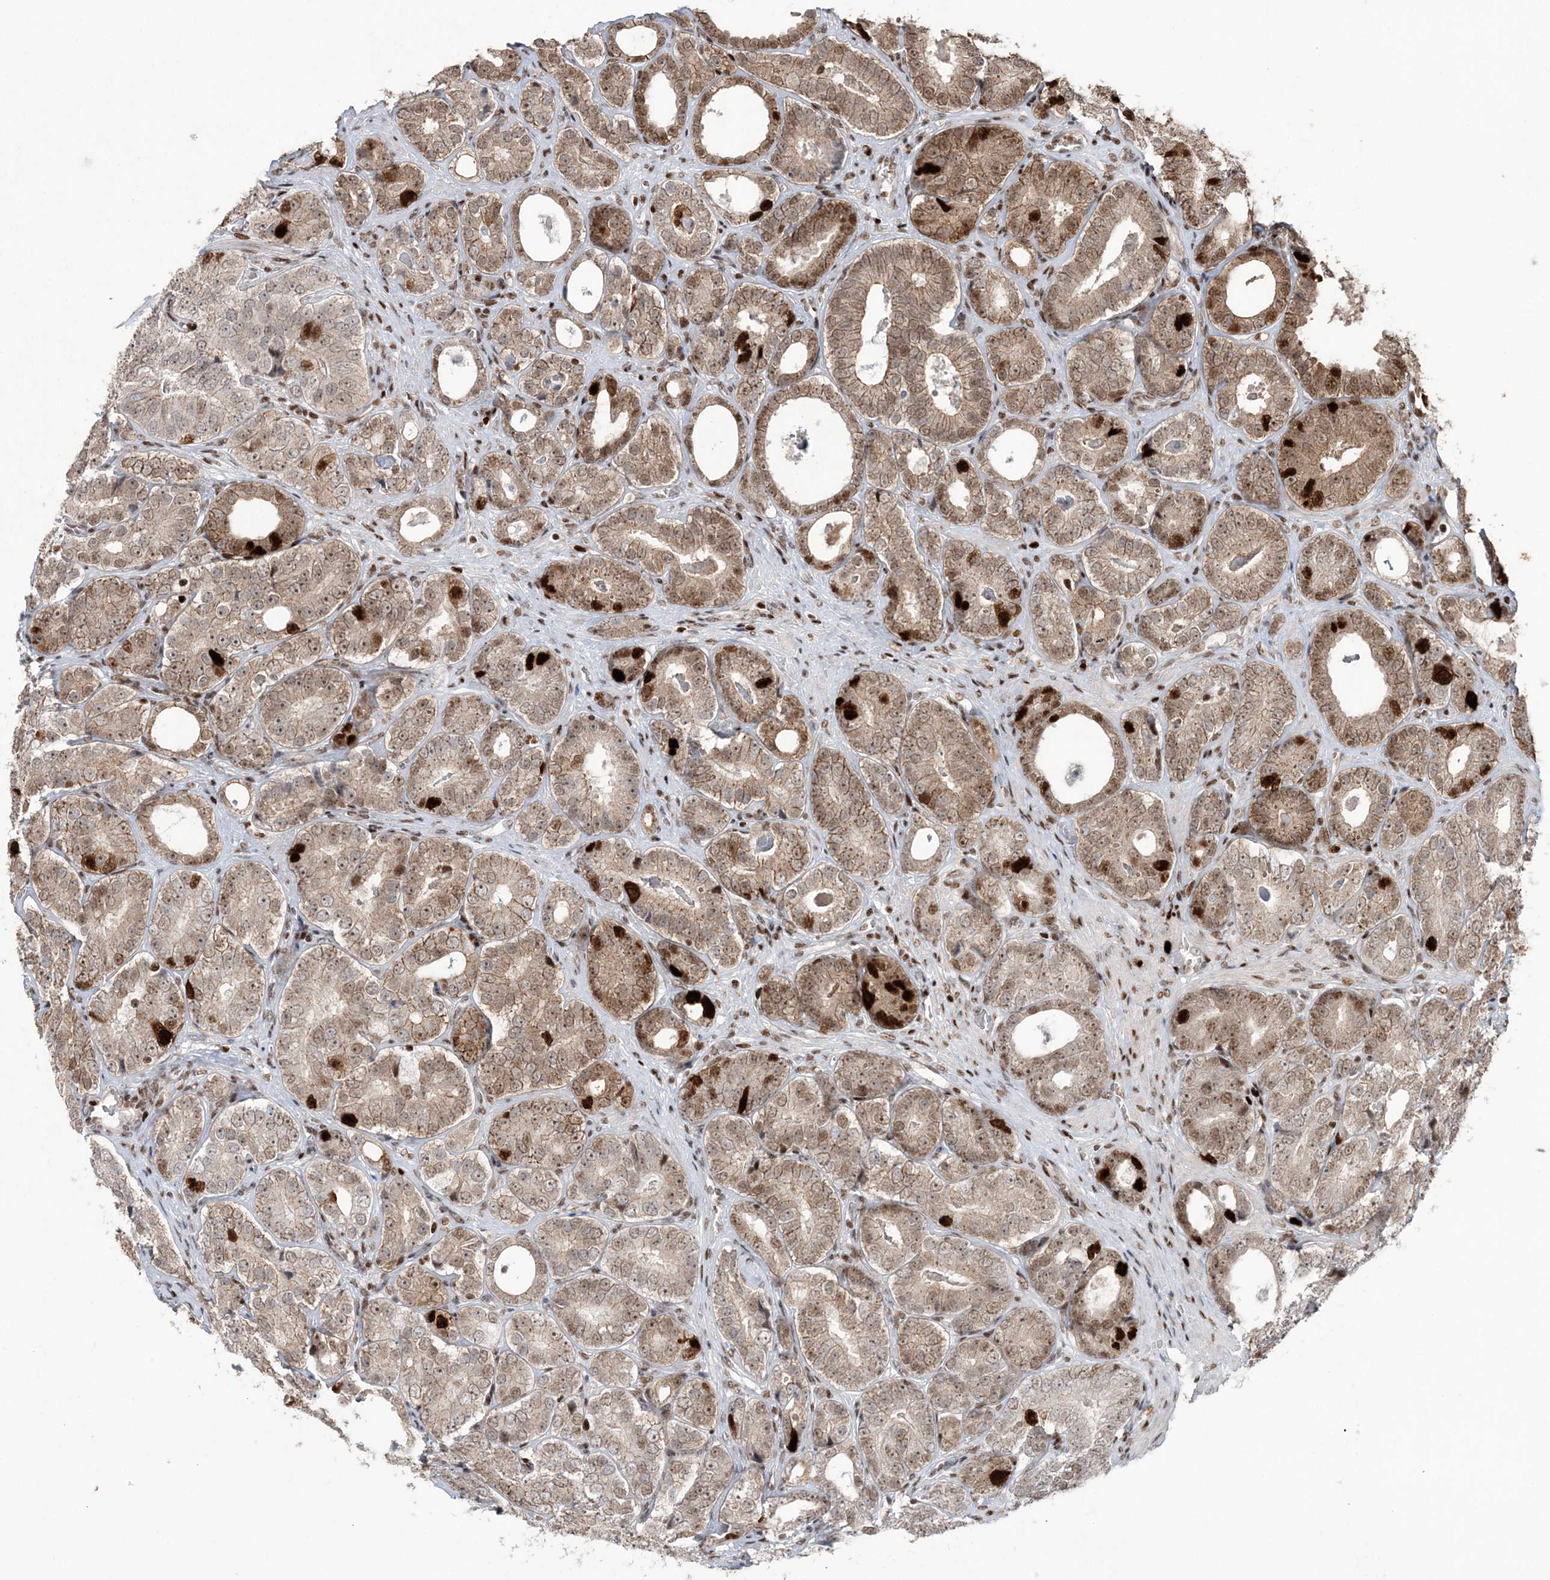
{"staining": {"intensity": "moderate", "quantity": ">75%", "location": "cytoplasmic/membranous,nuclear"}, "tissue": "prostate cancer", "cell_type": "Tumor cells", "image_type": "cancer", "snomed": [{"axis": "morphology", "description": "Adenocarcinoma, High grade"}, {"axis": "topography", "description": "Prostate"}], "caption": "Prostate cancer (high-grade adenocarcinoma) stained with a protein marker exhibits moderate staining in tumor cells.", "gene": "LIG1", "patient": {"sex": "male", "age": 56}}